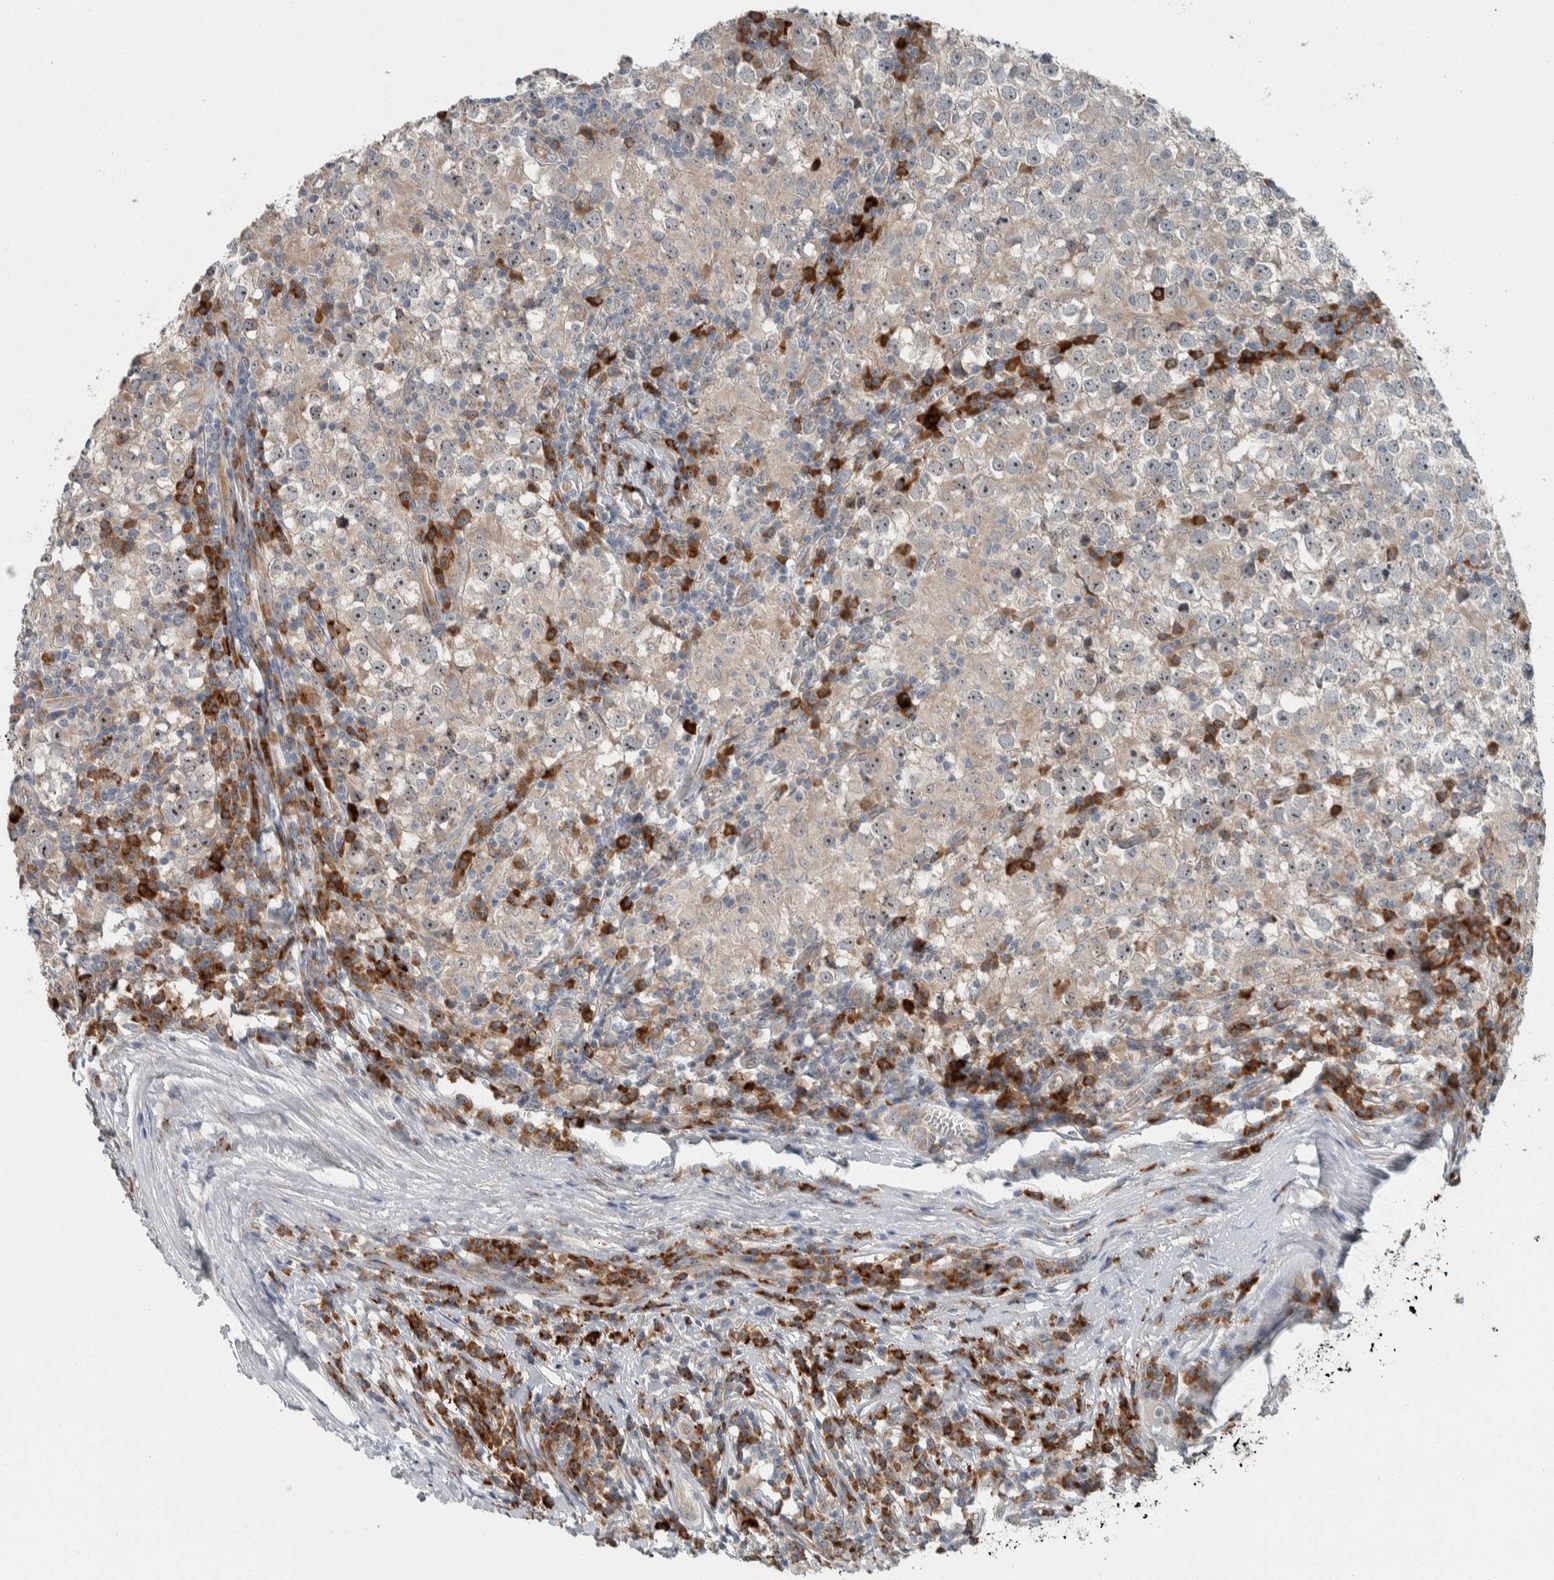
{"staining": {"intensity": "weak", "quantity": "<25%", "location": "cytoplasmic/membranous,nuclear"}, "tissue": "testis cancer", "cell_type": "Tumor cells", "image_type": "cancer", "snomed": [{"axis": "morphology", "description": "Seminoma, NOS"}, {"axis": "topography", "description": "Testis"}], "caption": "High magnification brightfield microscopy of testis cancer (seminoma) stained with DAB (3,3'-diaminobenzidine) (brown) and counterstained with hematoxylin (blue): tumor cells show no significant positivity.", "gene": "USP25", "patient": {"sex": "male", "age": 65}}